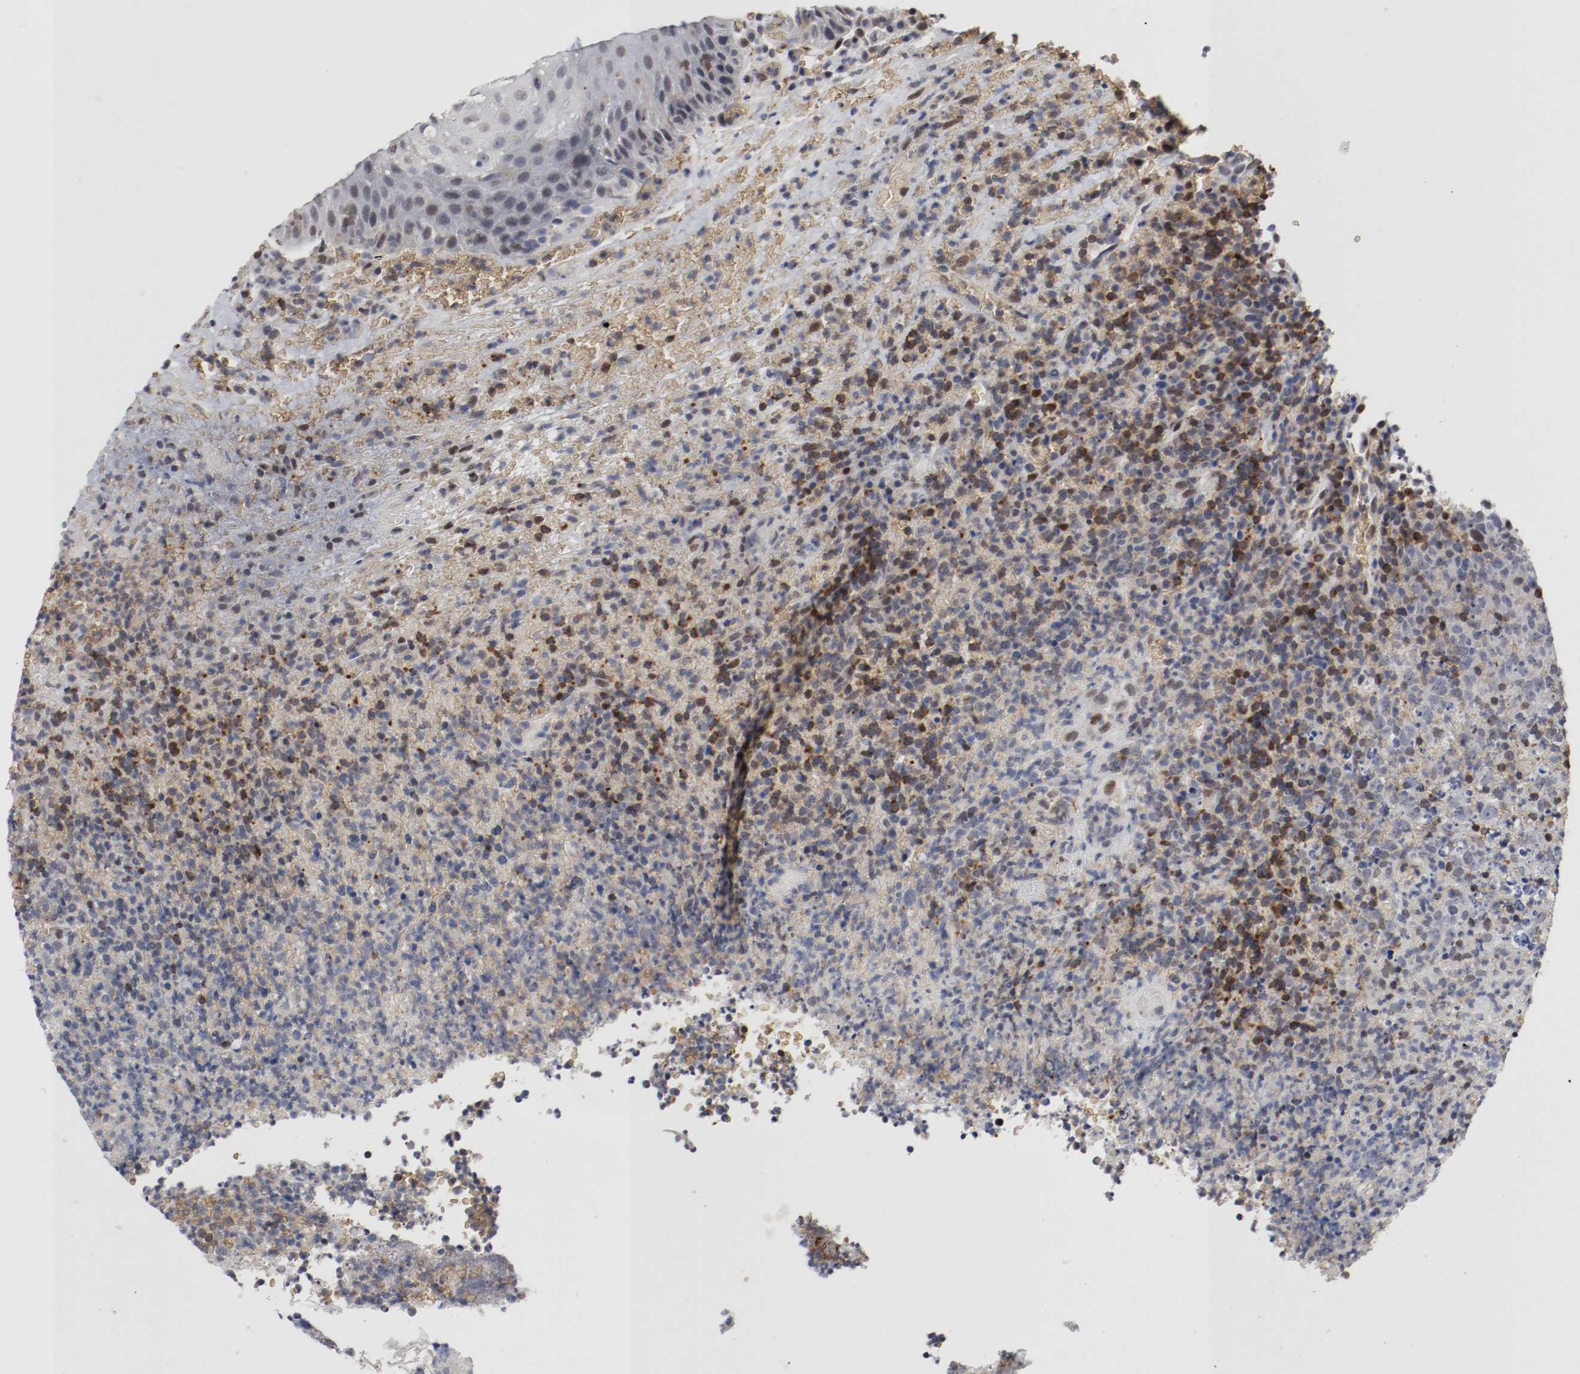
{"staining": {"intensity": "negative", "quantity": "none", "location": "none"}, "tissue": "lymphoma", "cell_type": "Tumor cells", "image_type": "cancer", "snomed": [{"axis": "morphology", "description": "Malignant lymphoma, non-Hodgkin's type, High grade"}, {"axis": "topography", "description": "Tonsil"}], "caption": "IHC photomicrograph of neoplastic tissue: human lymphoma stained with DAB displays no significant protein expression in tumor cells.", "gene": "JUND", "patient": {"sex": "female", "age": 36}}